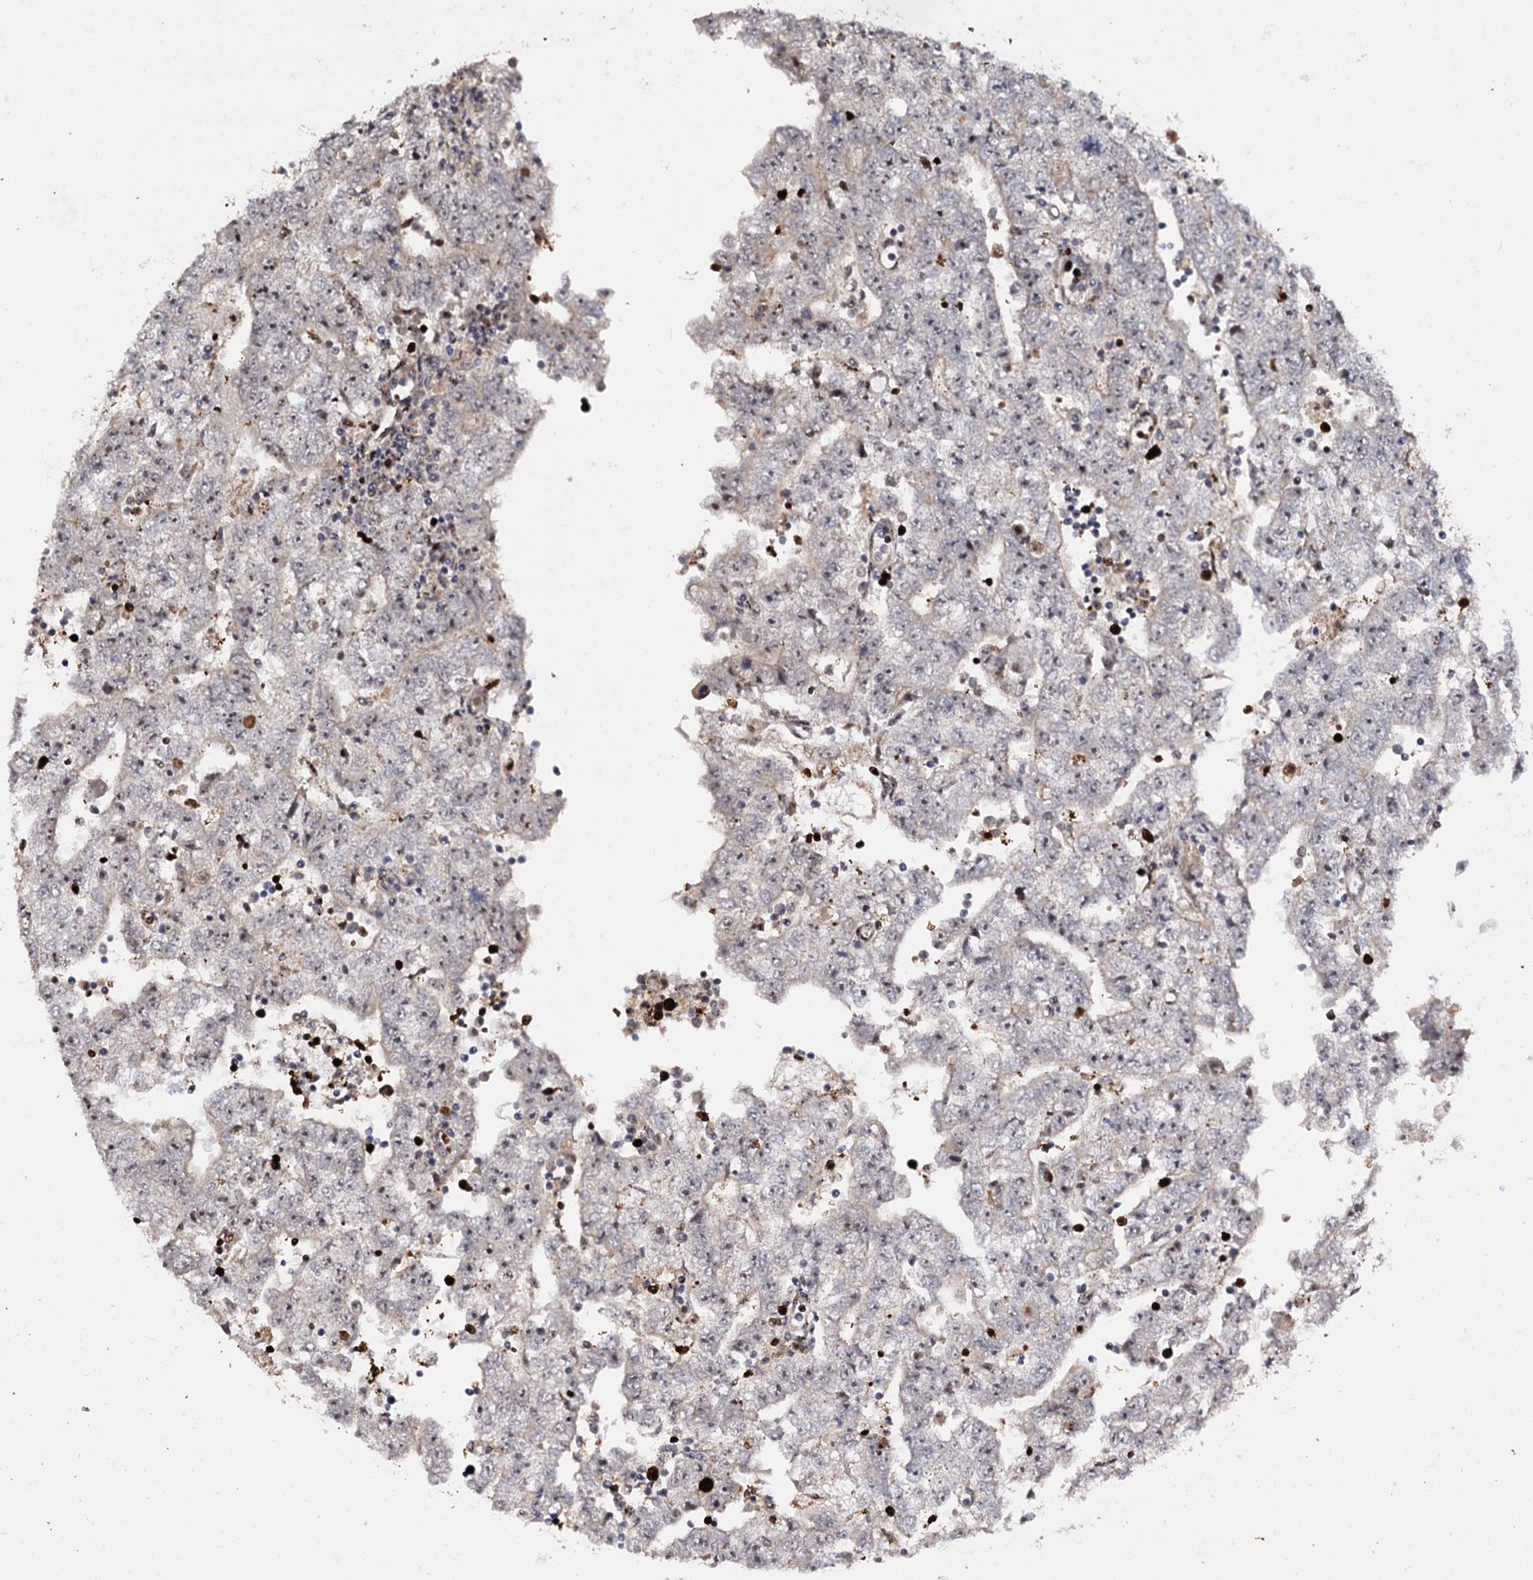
{"staining": {"intensity": "negative", "quantity": "none", "location": "none"}, "tissue": "testis cancer", "cell_type": "Tumor cells", "image_type": "cancer", "snomed": [{"axis": "morphology", "description": "Carcinoma, Embryonal, NOS"}, {"axis": "topography", "description": "Testis"}], "caption": "Immunohistochemistry histopathology image of human testis embryonal carcinoma stained for a protein (brown), which reveals no positivity in tumor cells. (IHC, brightfield microscopy, high magnification).", "gene": "PIGB", "patient": {"sex": "male", "age": 25}}